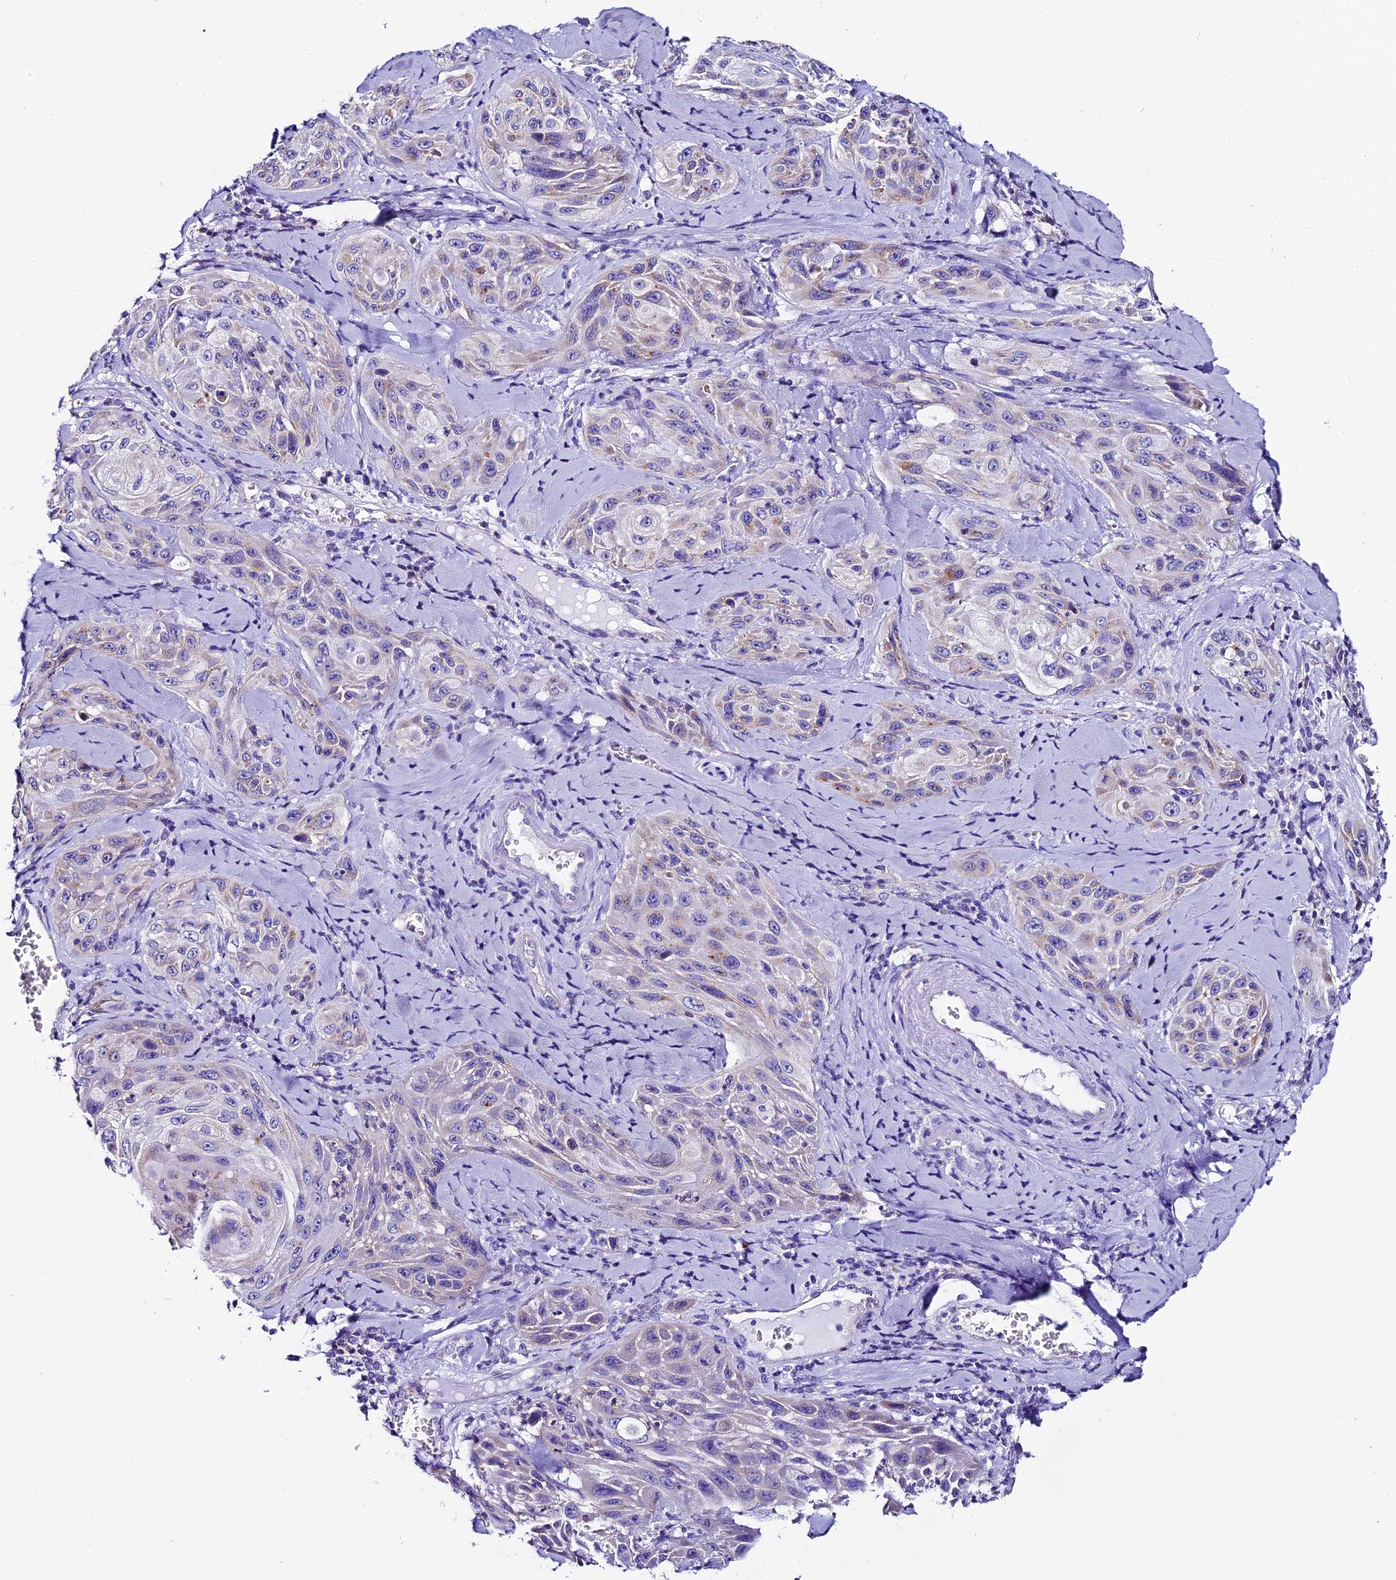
{"staining": {"intensity": "weak", "quantity": "25%-75%", "location": "cytoplasmic/membranous"}, "tissue": "cervical cancer", "cell_type": "Tumor cells", "image_type": "cancer", "snomed": [{"axis": "morphology", "description": "Squamous cell carcinoma, NOS"}, {"axis": "topography", "description": "Cervix"}], "caption": "Protein expression by immunohistochemistry (IHC) shows weak cytoplasmic/membranous staining in about 25%-75% of tumor cells in cervical squamous cell carcinoma. The staining was performed using DAB, with brown indicating positive protein expression. Nuclei are stained blue with hematoxylin.", "gene": "COMTD1", "patient": {"sex": "female", "age": 42}}